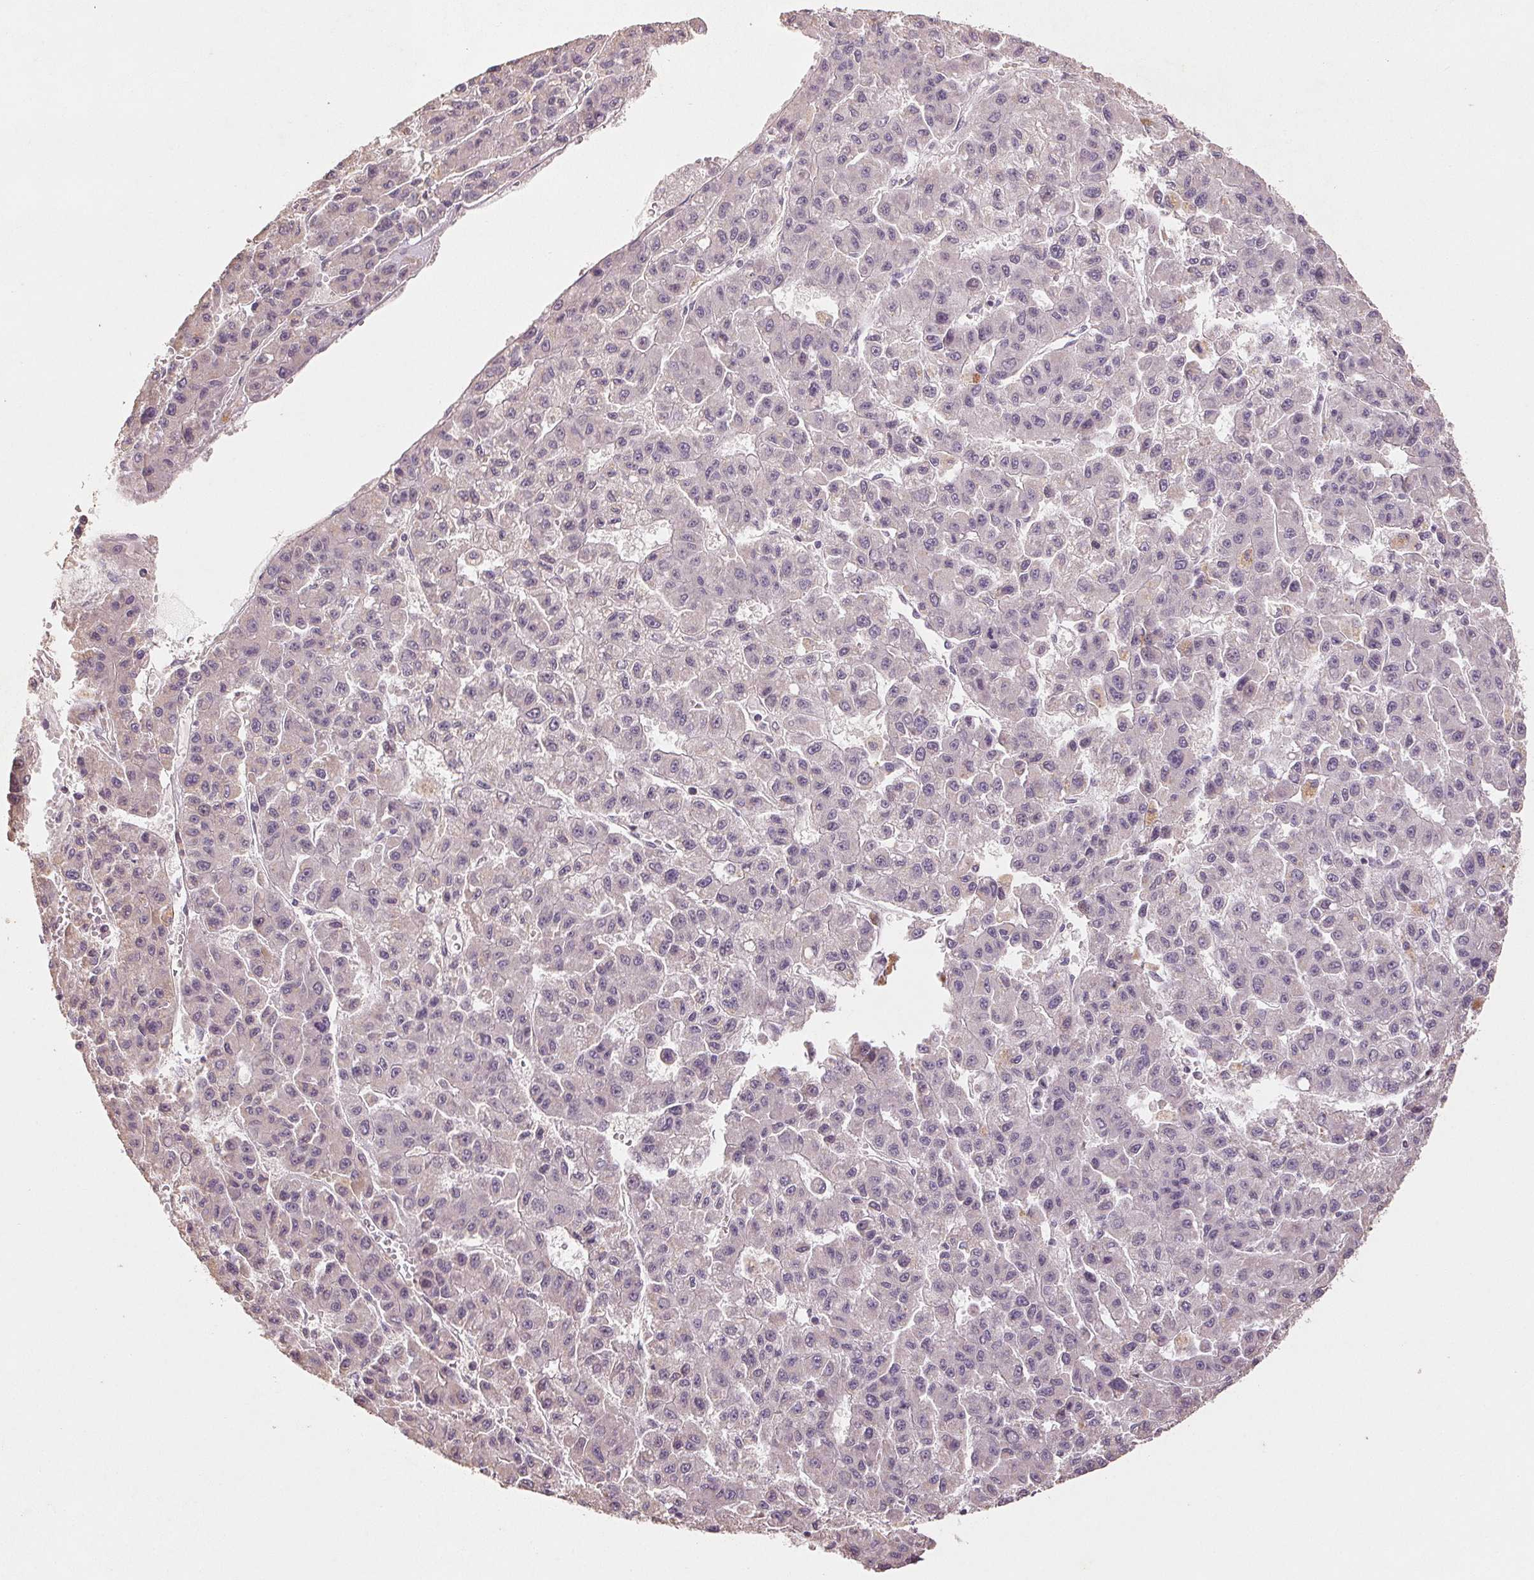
{"staining": {"intensity": "negative", "quantity": "none", "location": "none"}, "tissue": "liver cancer", "cell_type": "Tumor cells", "image_type": "cancer", "snomed": [{"axis": "morphology", "description": "Carcinoma, Hepatocellular, NOS"}, {"axis": "topography", "description": "Liver"}], "caption": "The image displays no significant staining in tumor cells of hepatocellular carcinoma (liver).", "gene": "COX14", "patient": {"sex": "male", "age": 70}}